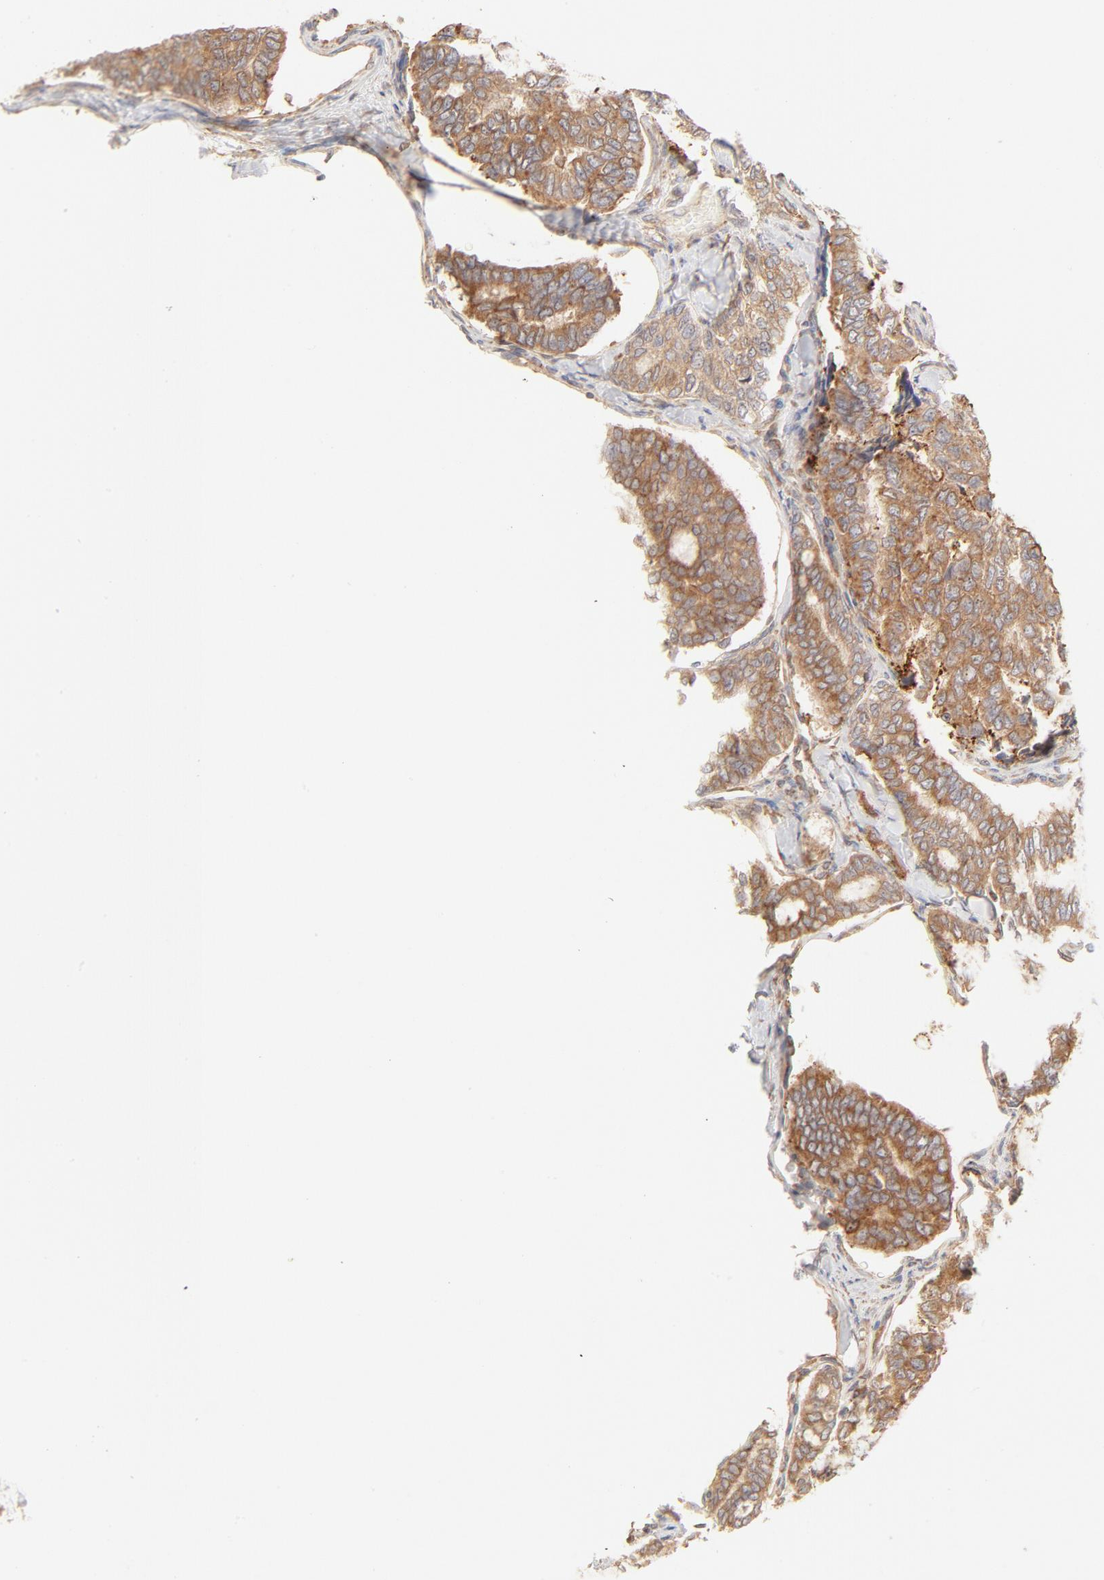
{"staining": {"intensity": "strong", "quantity": ">75%", "location": "cytoplasmic/membranous"}, "tissue": "thyroid cancer", "cell_type": "Tumor cells", "image_type": "cancer", "snomed": [{"axis": "morphology", "description": "Papillary adenocarcinoma, NOS"}, {"axis": "topography", "description": "Thyroid gland"}], "caption": "Human thyroid cancer stained with a protein marker reveals strong staining in tumor cells.", "gene": "PARP12", "patient": {"sex": "female", "age": 35}}